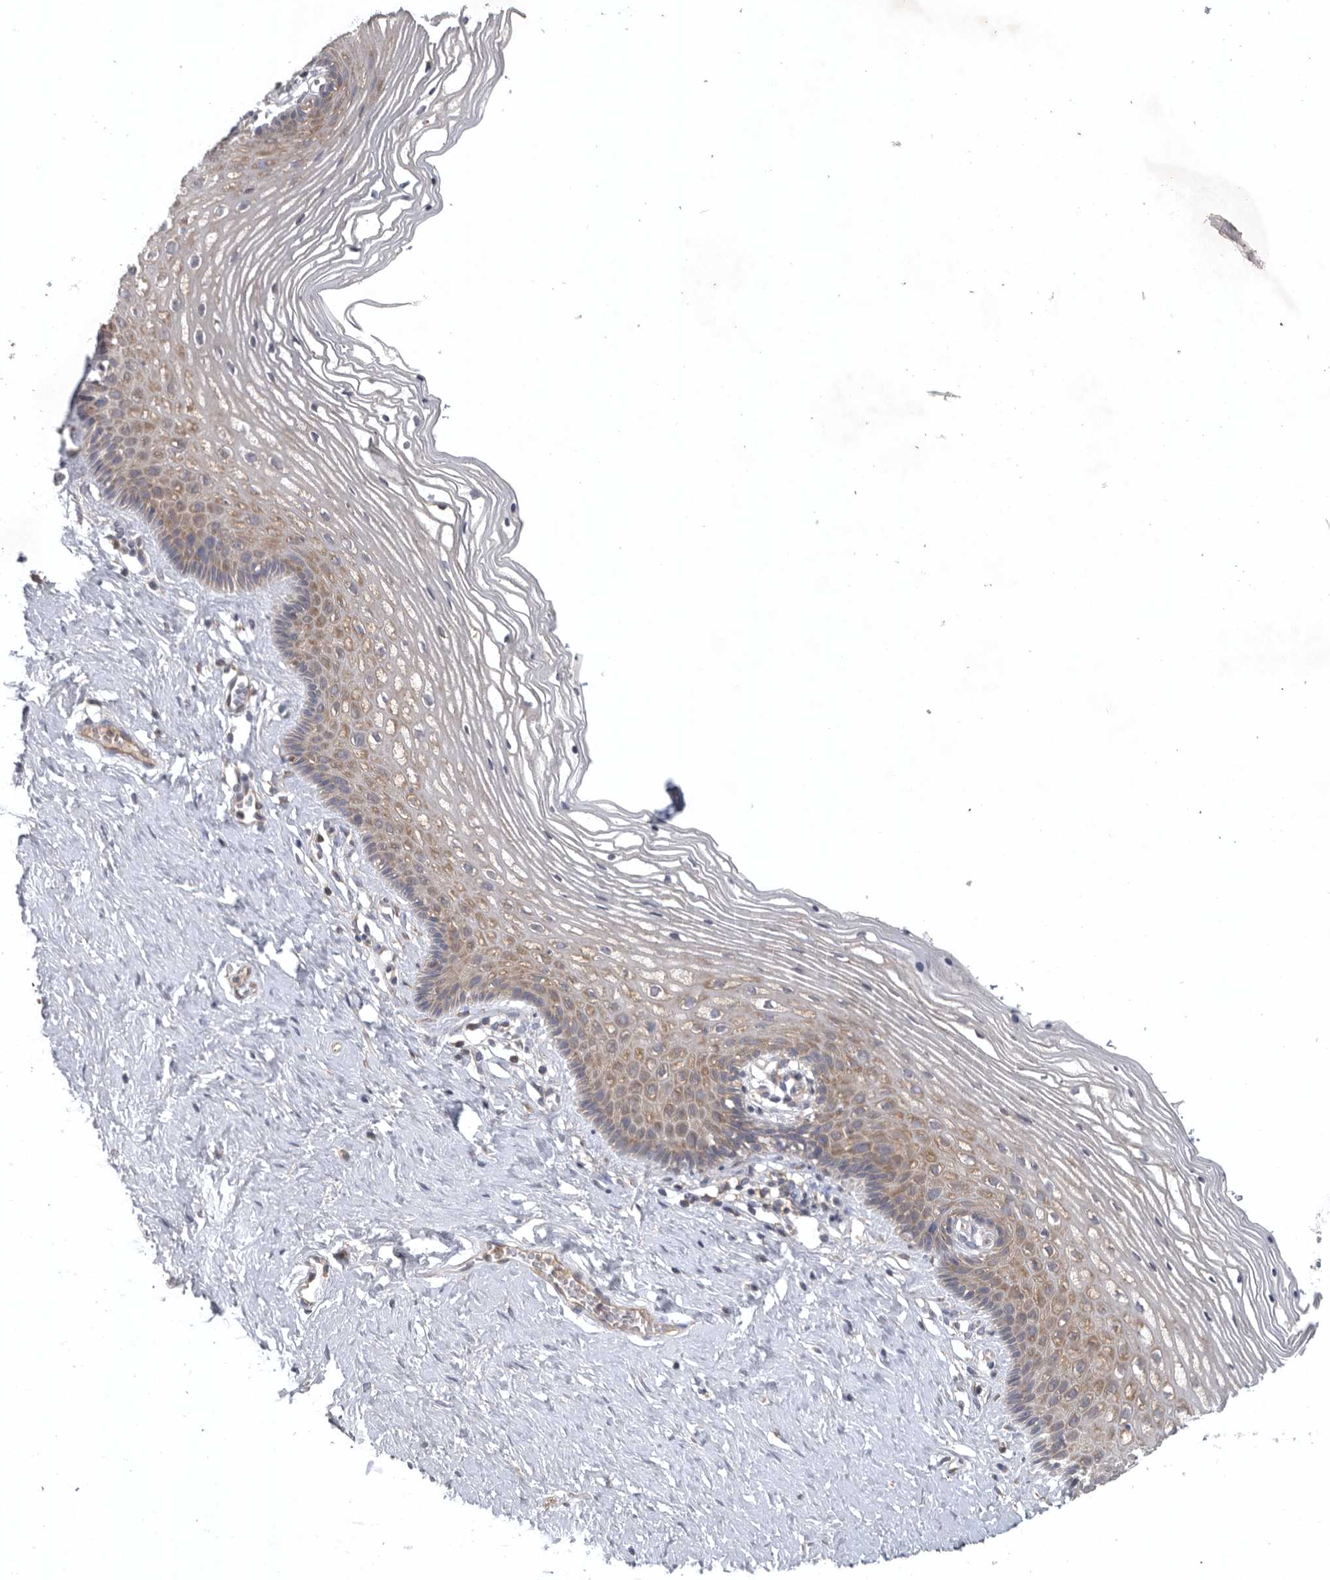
{"staining": {"intensity": "moderate", "quantity": "<25%", "location": "cytoplasmic/membranous"}, "tissue": "vagina", "cell_type": "Squamous epithelial cells", "image_type": "normal", "snomed": [{"axis": "morphology", "description": "Normal tissue, NOS"}, {"axis": "topography", "description": "Vagina"}], "caption": "Vagina stained for a protein reveals moderate cytoplasmic/membranous positivity in squamous epithelial cells. (Stains: DAB (3,3'-diaminobenzidine) in brown, nuclei in blue, Microscopy: brightfield microscopy at high magnification).", "gene": "C1orf109", "patient": {"sex": "female", "age": 32}}